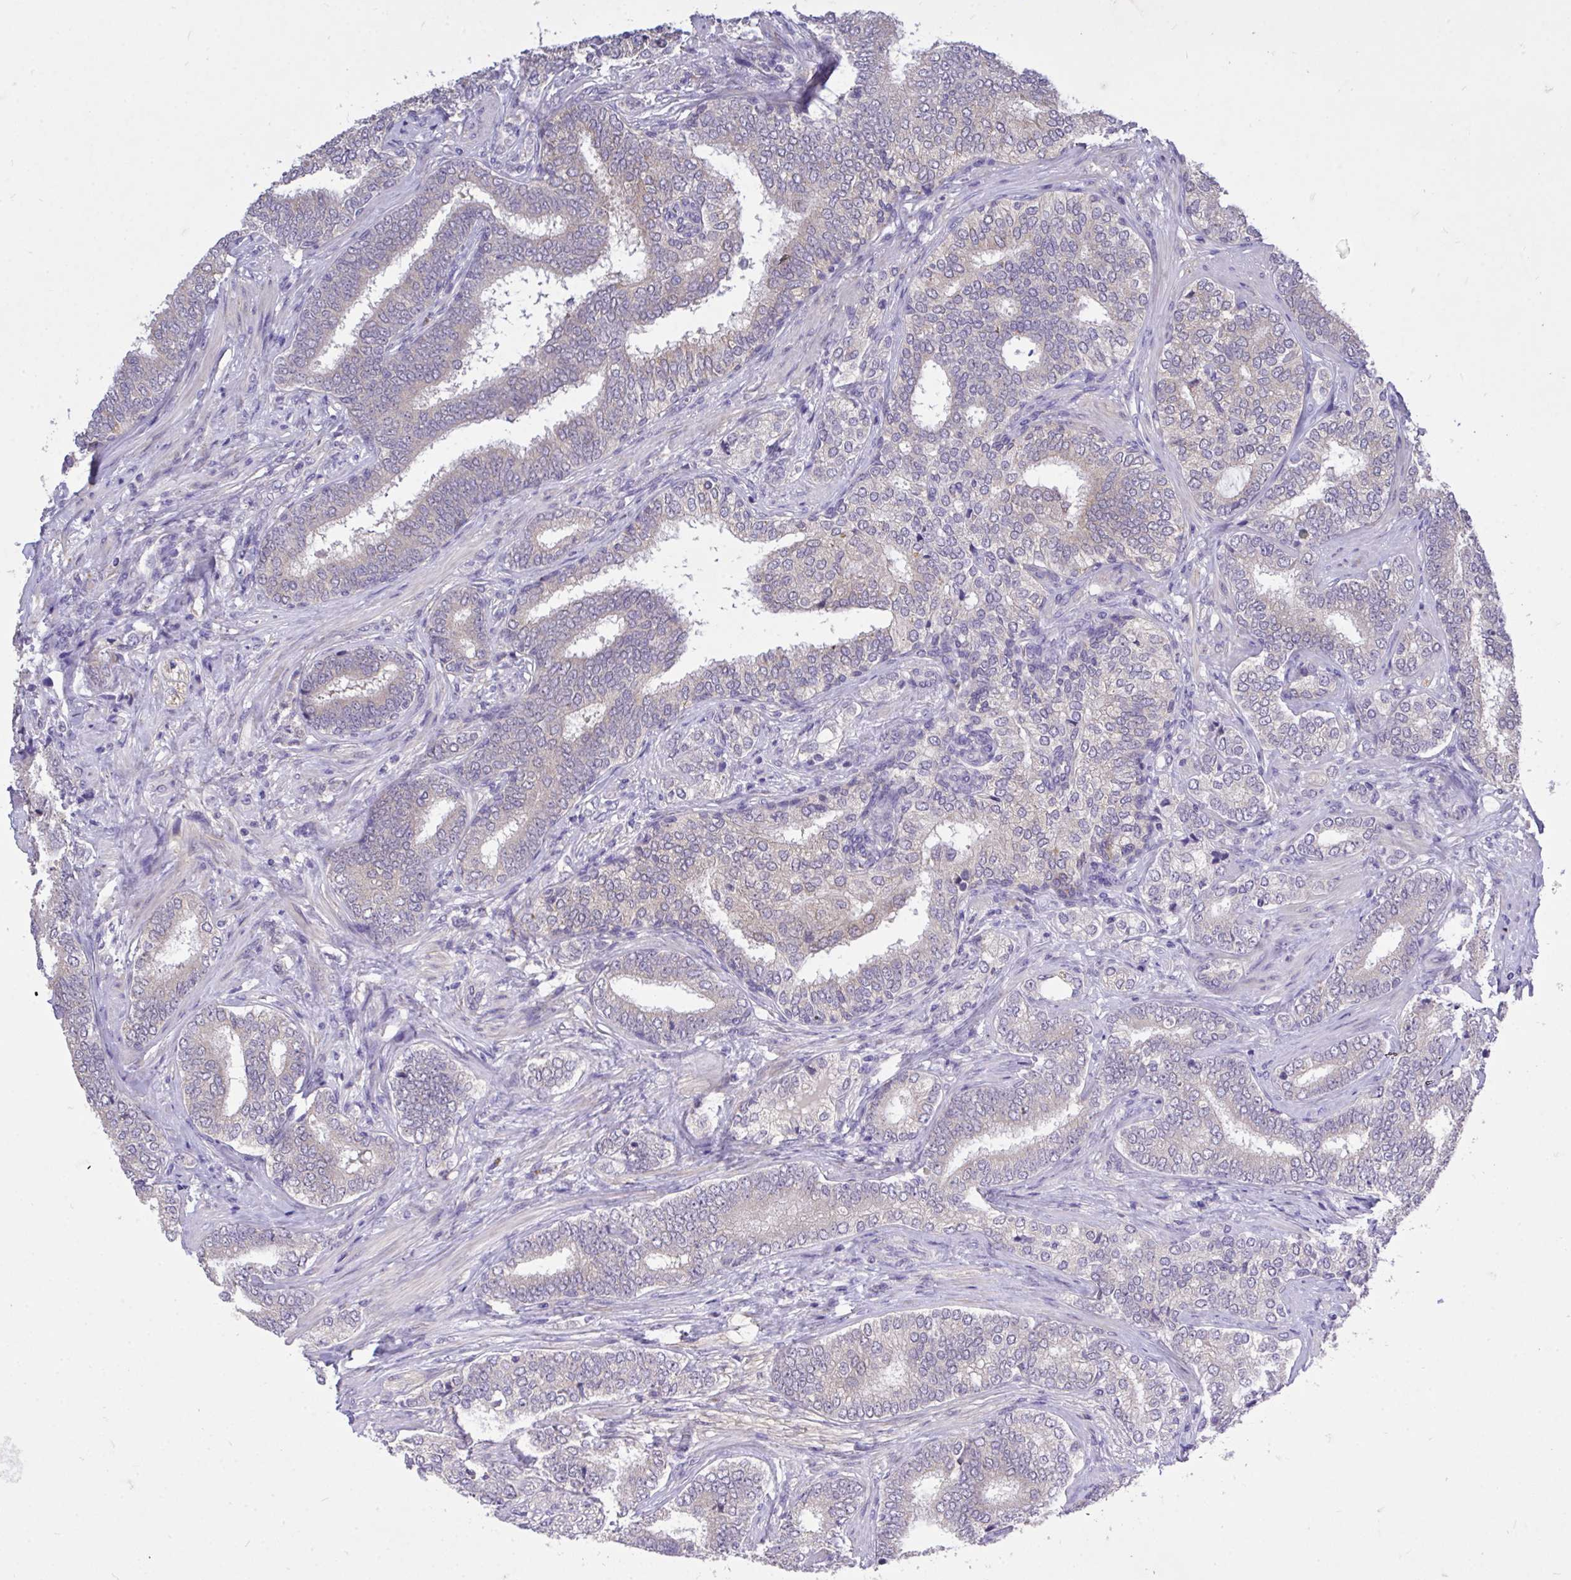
{"staining": {"intensity": "negative", "quantity": "none", "location": "none"}, "tissue": "prostate cancer", "cell_type": "Tumor cells", "image_type": "cancer", "snomed": [{"axis": "morphology", "description": "Adenocarcinoma, High grade"}, {"axis": "topography", "description": "Prostate"}], "caption": "The histopathology image displays no staining of tumor cells in prostate cancer.", "gene": "MPC2", "patient": {"sex": "male", "age": 72}}